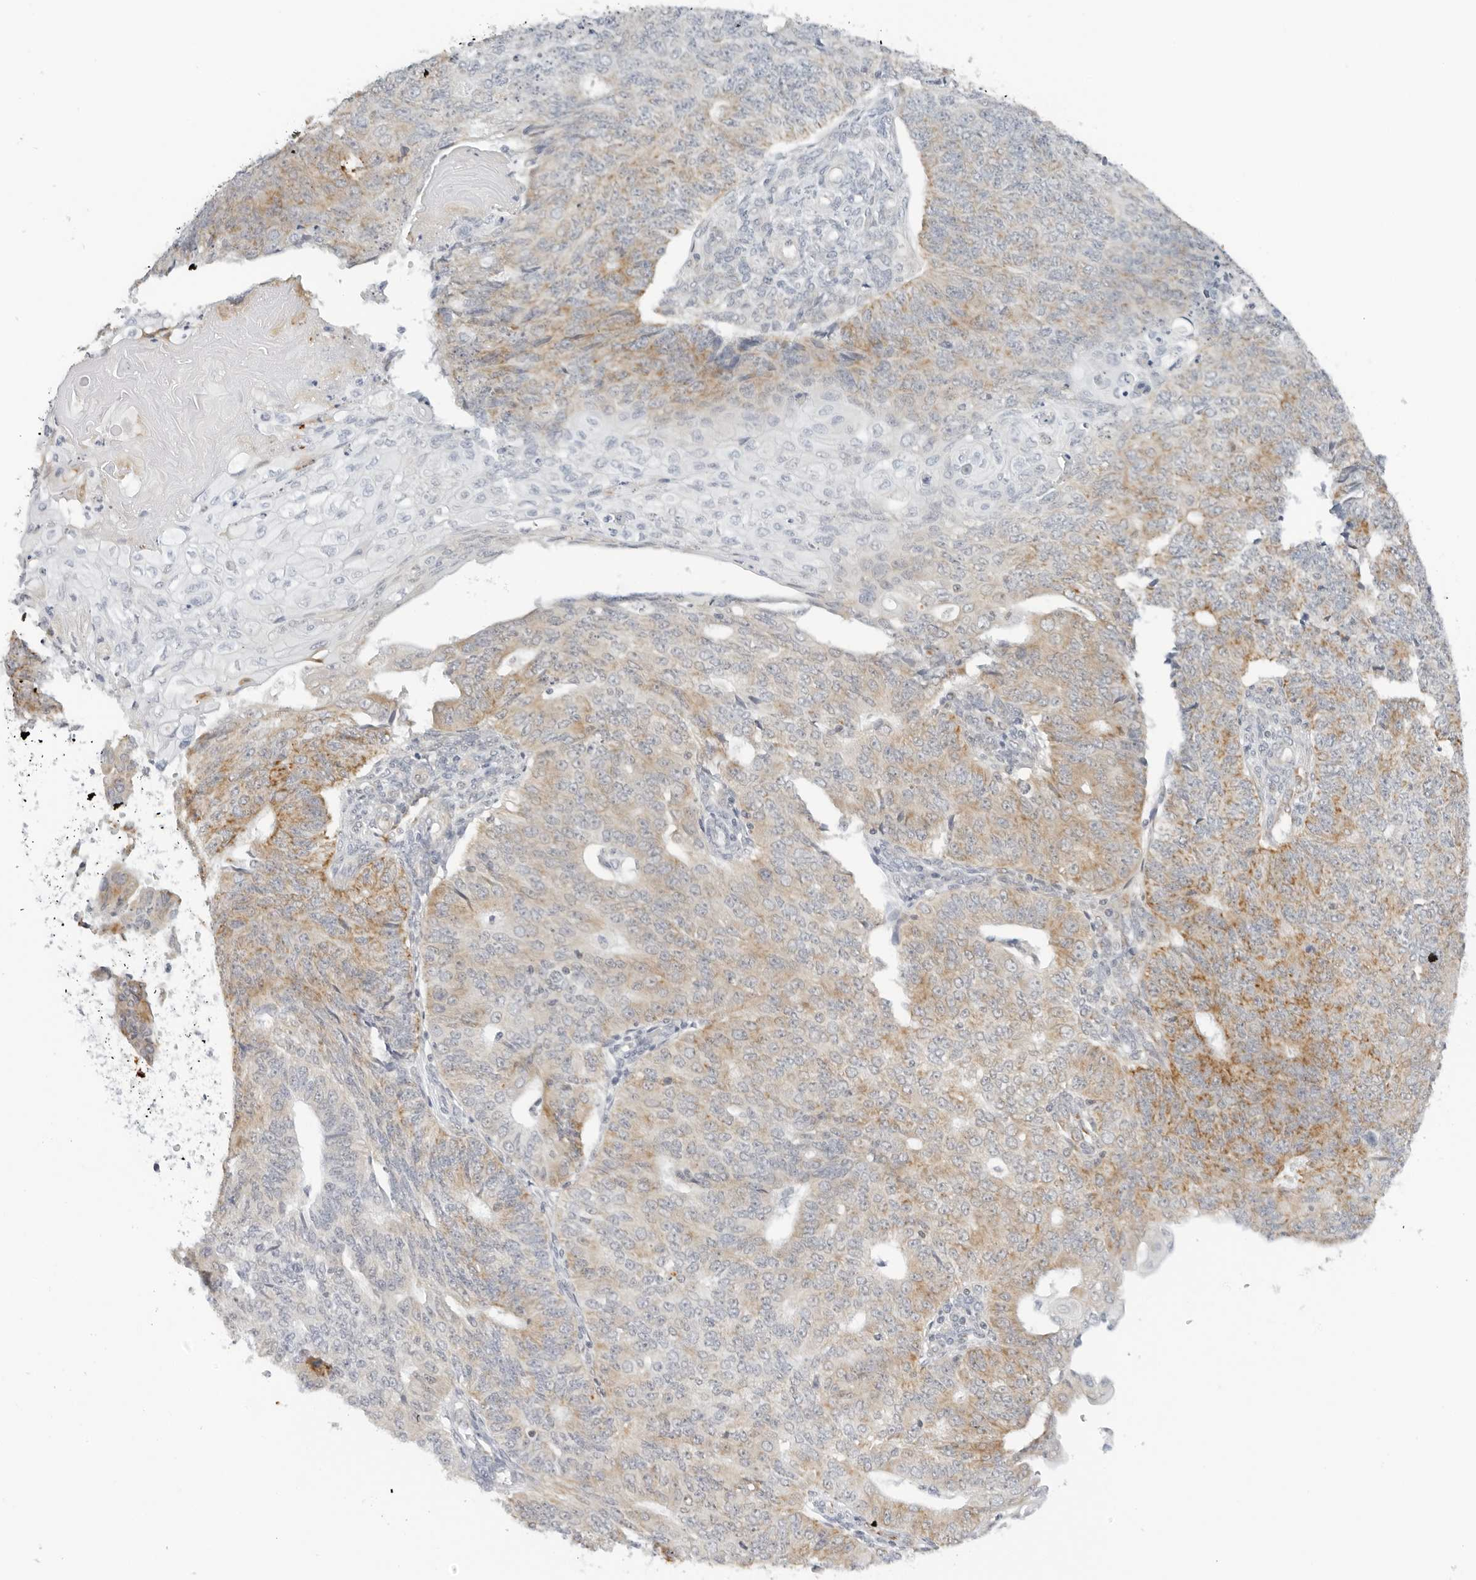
{"staining": {"intensity": "weak", "quantity": "25%-75%", "location": "cytoplasmic/membranous"}, "tissue": "endometrial cancer", "cell_type": "Tumor cells", "image_type": "cancer", "snomed": [{"axis": "morphology", "description": "Adenocarcinoma, NOS"}, {"axis": "topography", "description": "Endometrium"}], "caption": "Protein staining of adenocarcinoma (endometrial) tissue reveals weak cytoplasmic/membranous expression in approximately 25%-75% of tumor cells.", "gene": "RC3H1", "patient": {"sex": "female", "age": 32}}